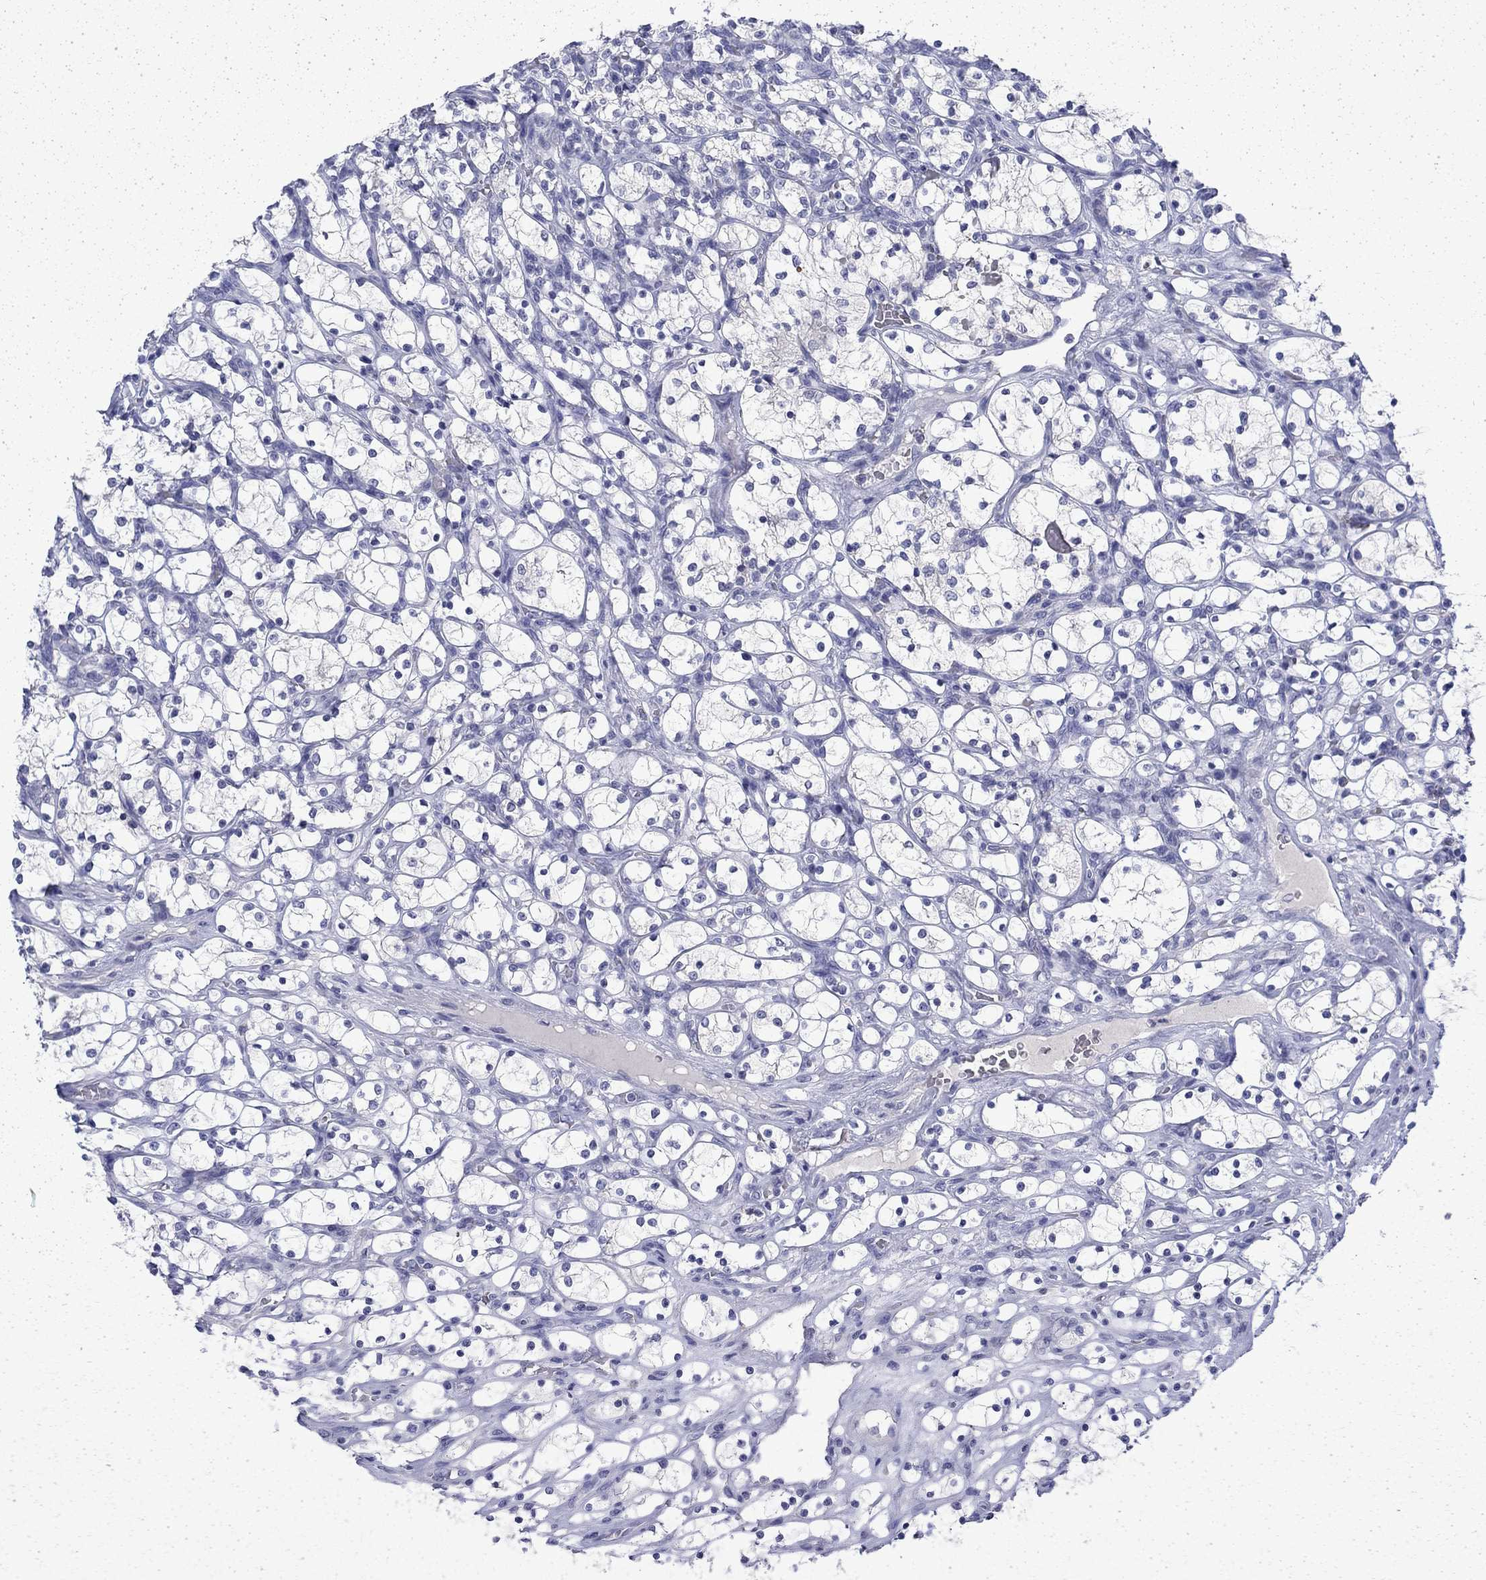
{"staining": {"intensity": "negative", "quantity": "none", "location": "none"}, "tissue": "renal cancer", "cell_type": "Tumor cells", "image_type": "cancer", "snomed": [{"axis": "morphology", "description": "Adenocarcinoma, NOS"}, {"axis": "topography", "description": "Kidney"}], "caption": "Renal cancer stained for a protein using immunohistochemistry (IHC) demonstrates no positivity tumor cells.", "gene": "ENPP6", "patient": {"sex": "female", "age": 69}}